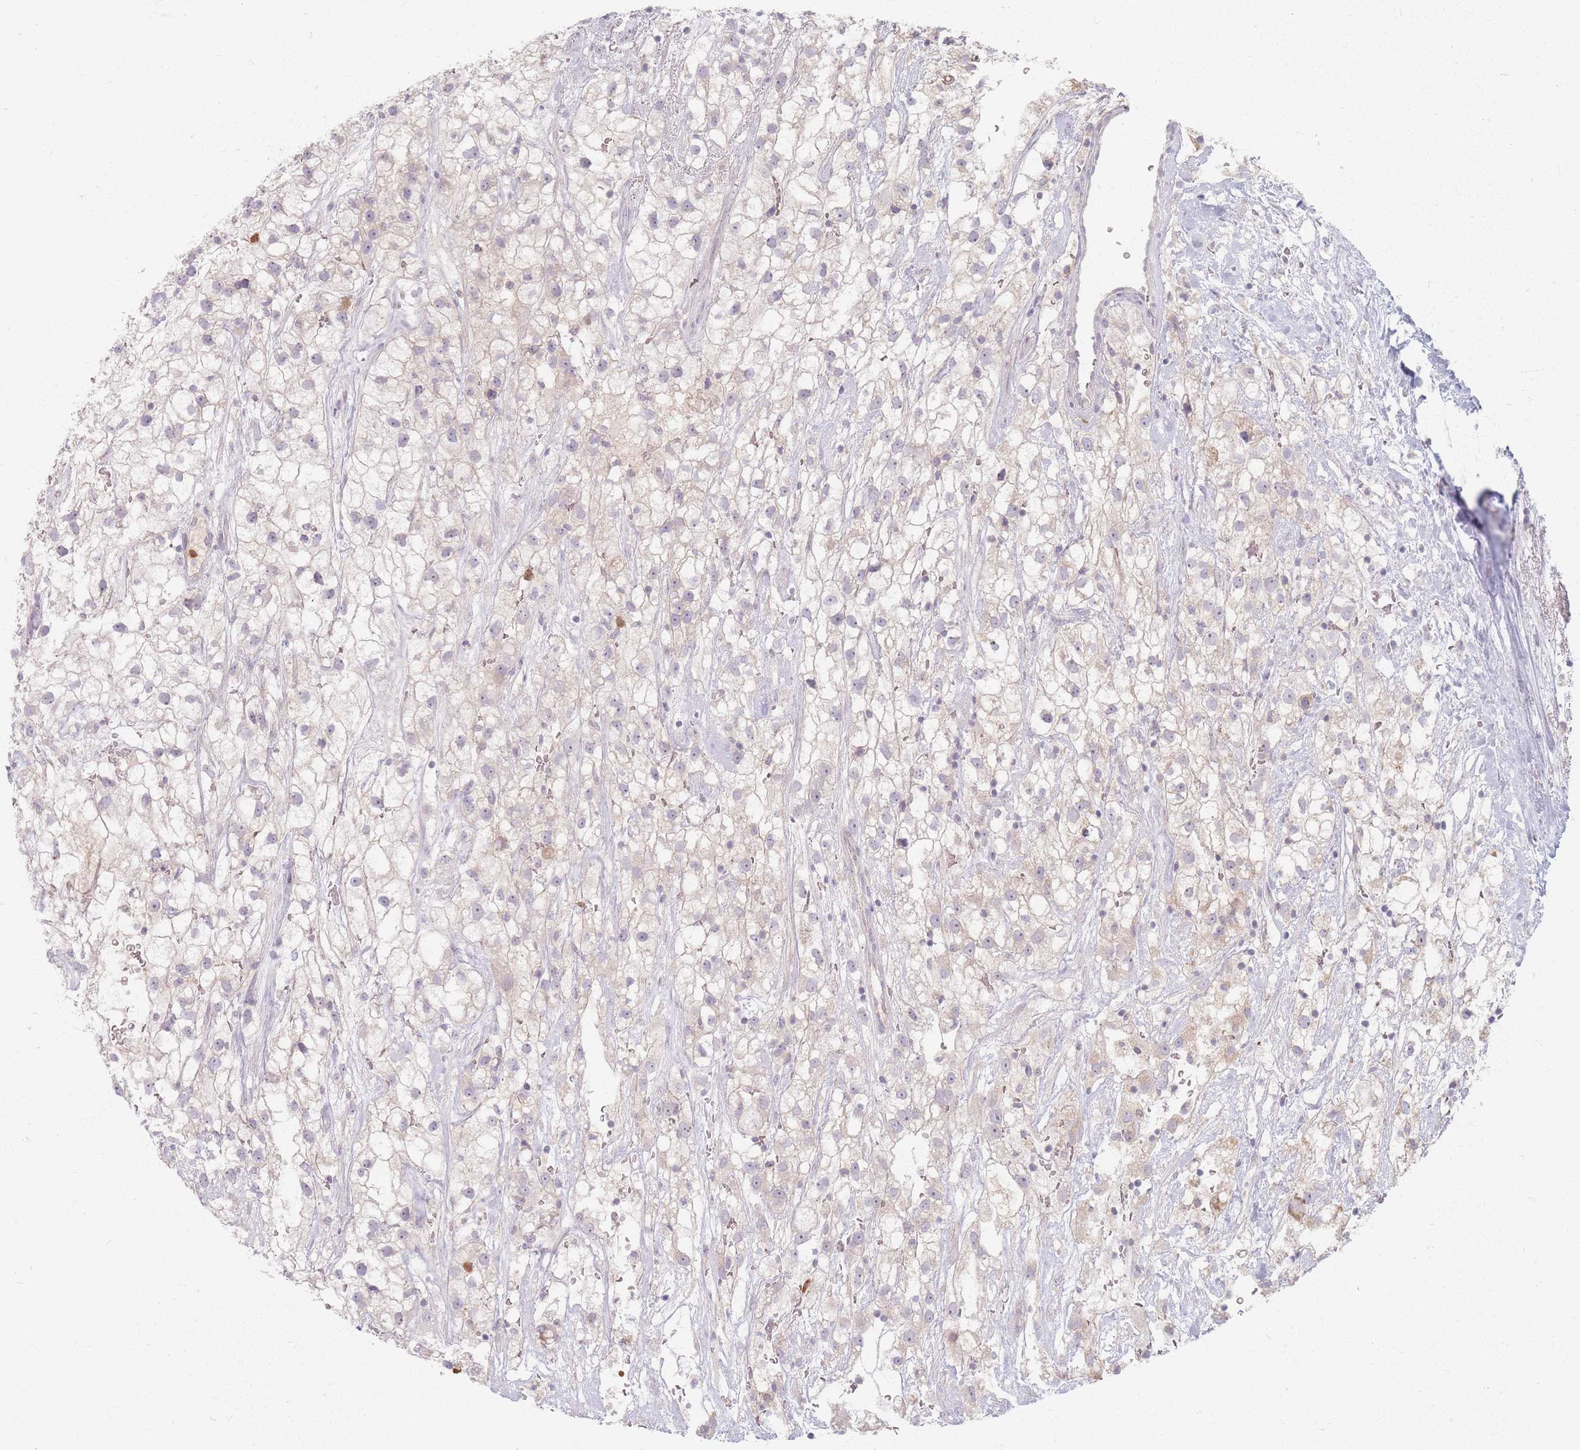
{"staining": {"intensity": "negative", "quantity": "none", "location": "none"}, "tissue": "renal cancer", "cell_type": "Tumor cells", "image_type": "cancer", "snomed": [{"axis": "morphology", "description": "Adenocarcinoma, NOS"}, {"axis": "topography", "description": "Kidney"}], "caption": "Adenocarcinoma (renal) was stained to show a protein in brown. There is no significant staining in tumor cells. (DAB IHC with hematoxylin counter stain).", "gene": "CHCHD7", "patient": {"sex": "male", "age": 59}}